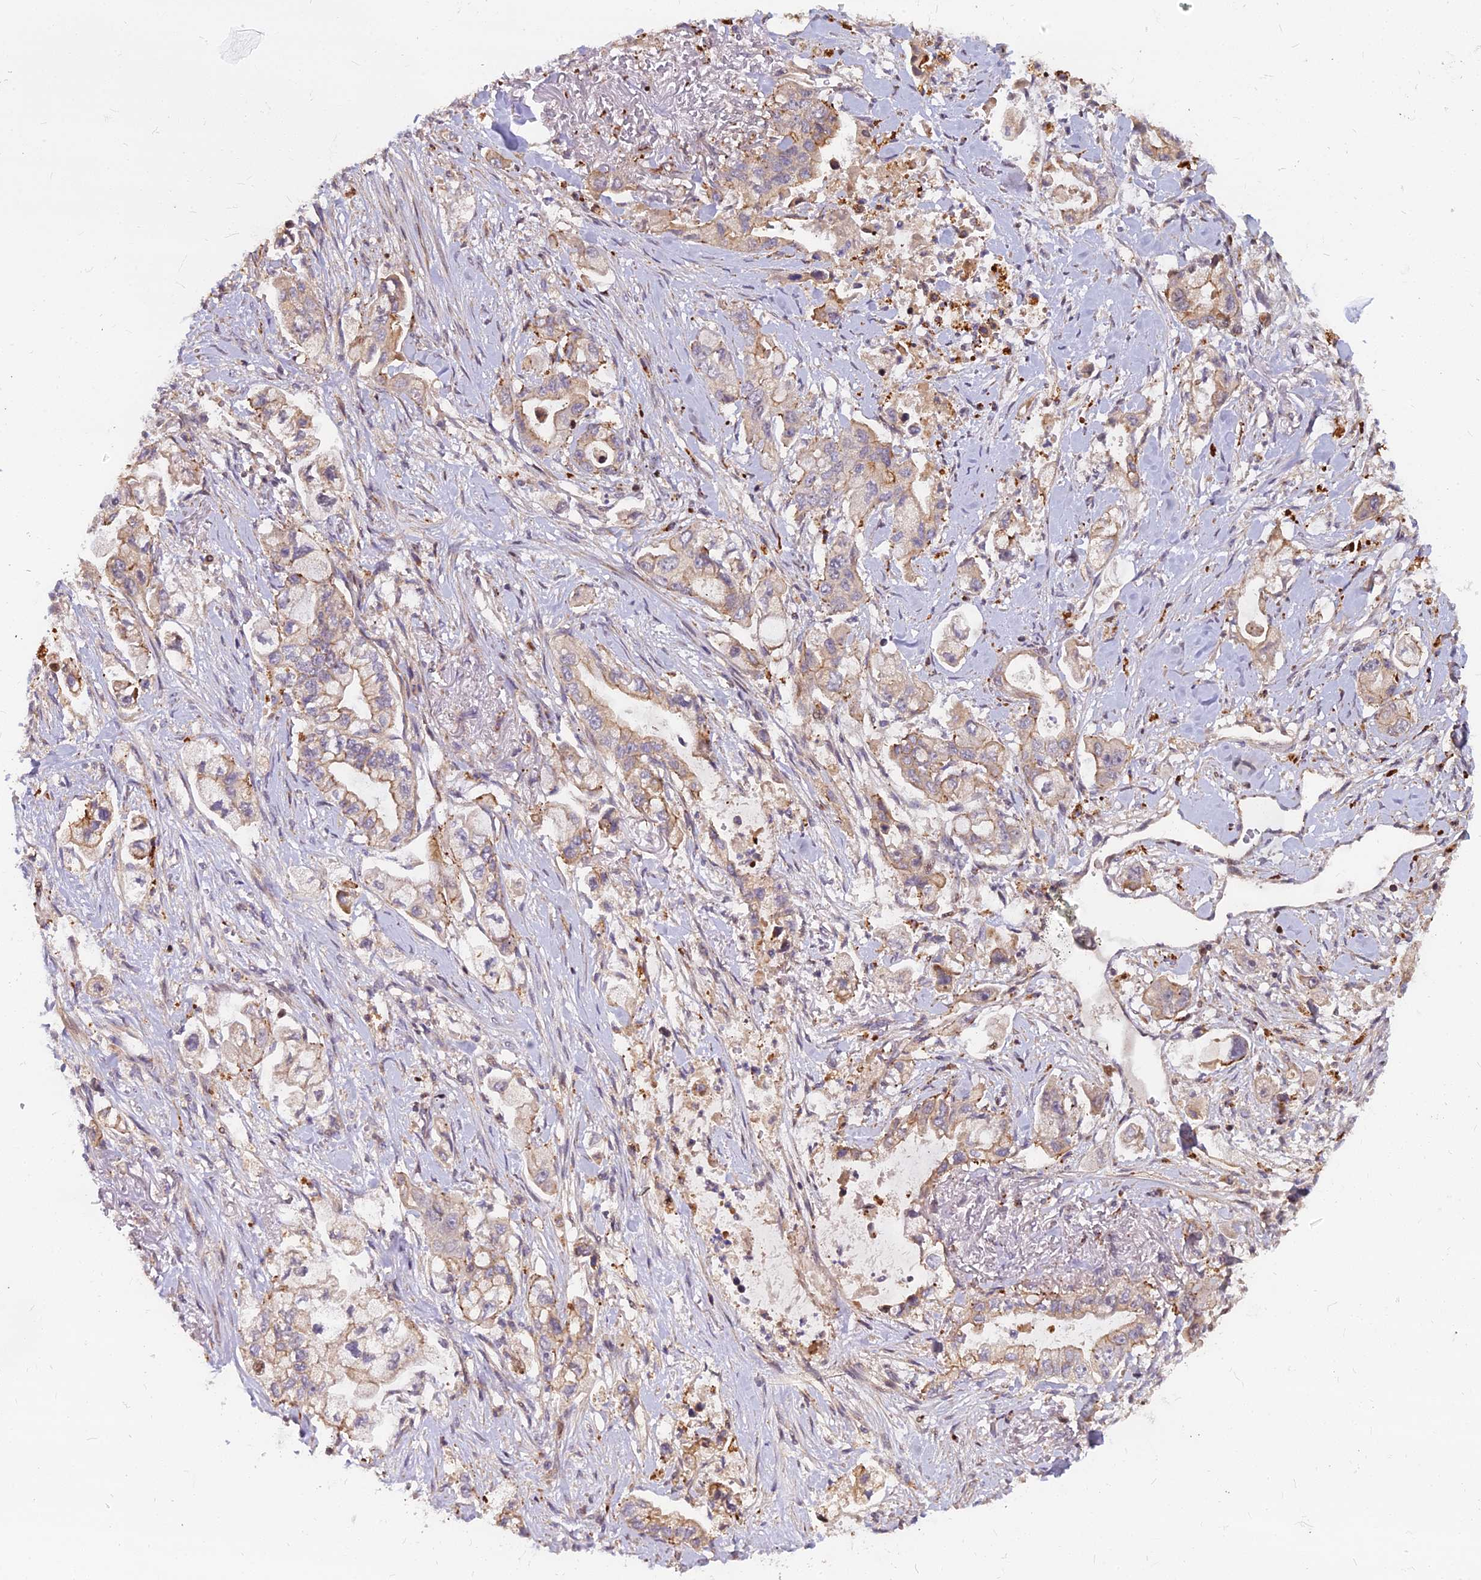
{"staining": {"intensity": "weak", "quantity": "25%-75%", "location": "cytoplasmic/membranous"}, "tissue": "stomach cancer", "cell_type": "Tumor cells", "image_type": "cancer", "snomed": [{"axis": "morphology", "description": "Adenocarcinoma, NOS"}, {"axis": "topography", "description": "Stomach"}], "caption": "Tumor cells demonstrate low levels of weak cytoplasmic/membranous staining in approximately 25%-75% of cells in stomach adenocarcinoma. The protein of interest is stained brown, and the nuclei are stained in blue (DAB (3,3'-diaminobenzidine) IHC with brightfield microscopy, high magnification).", "gene": "GLYATL3", "patient": {"sex": "male", "age": 62}}